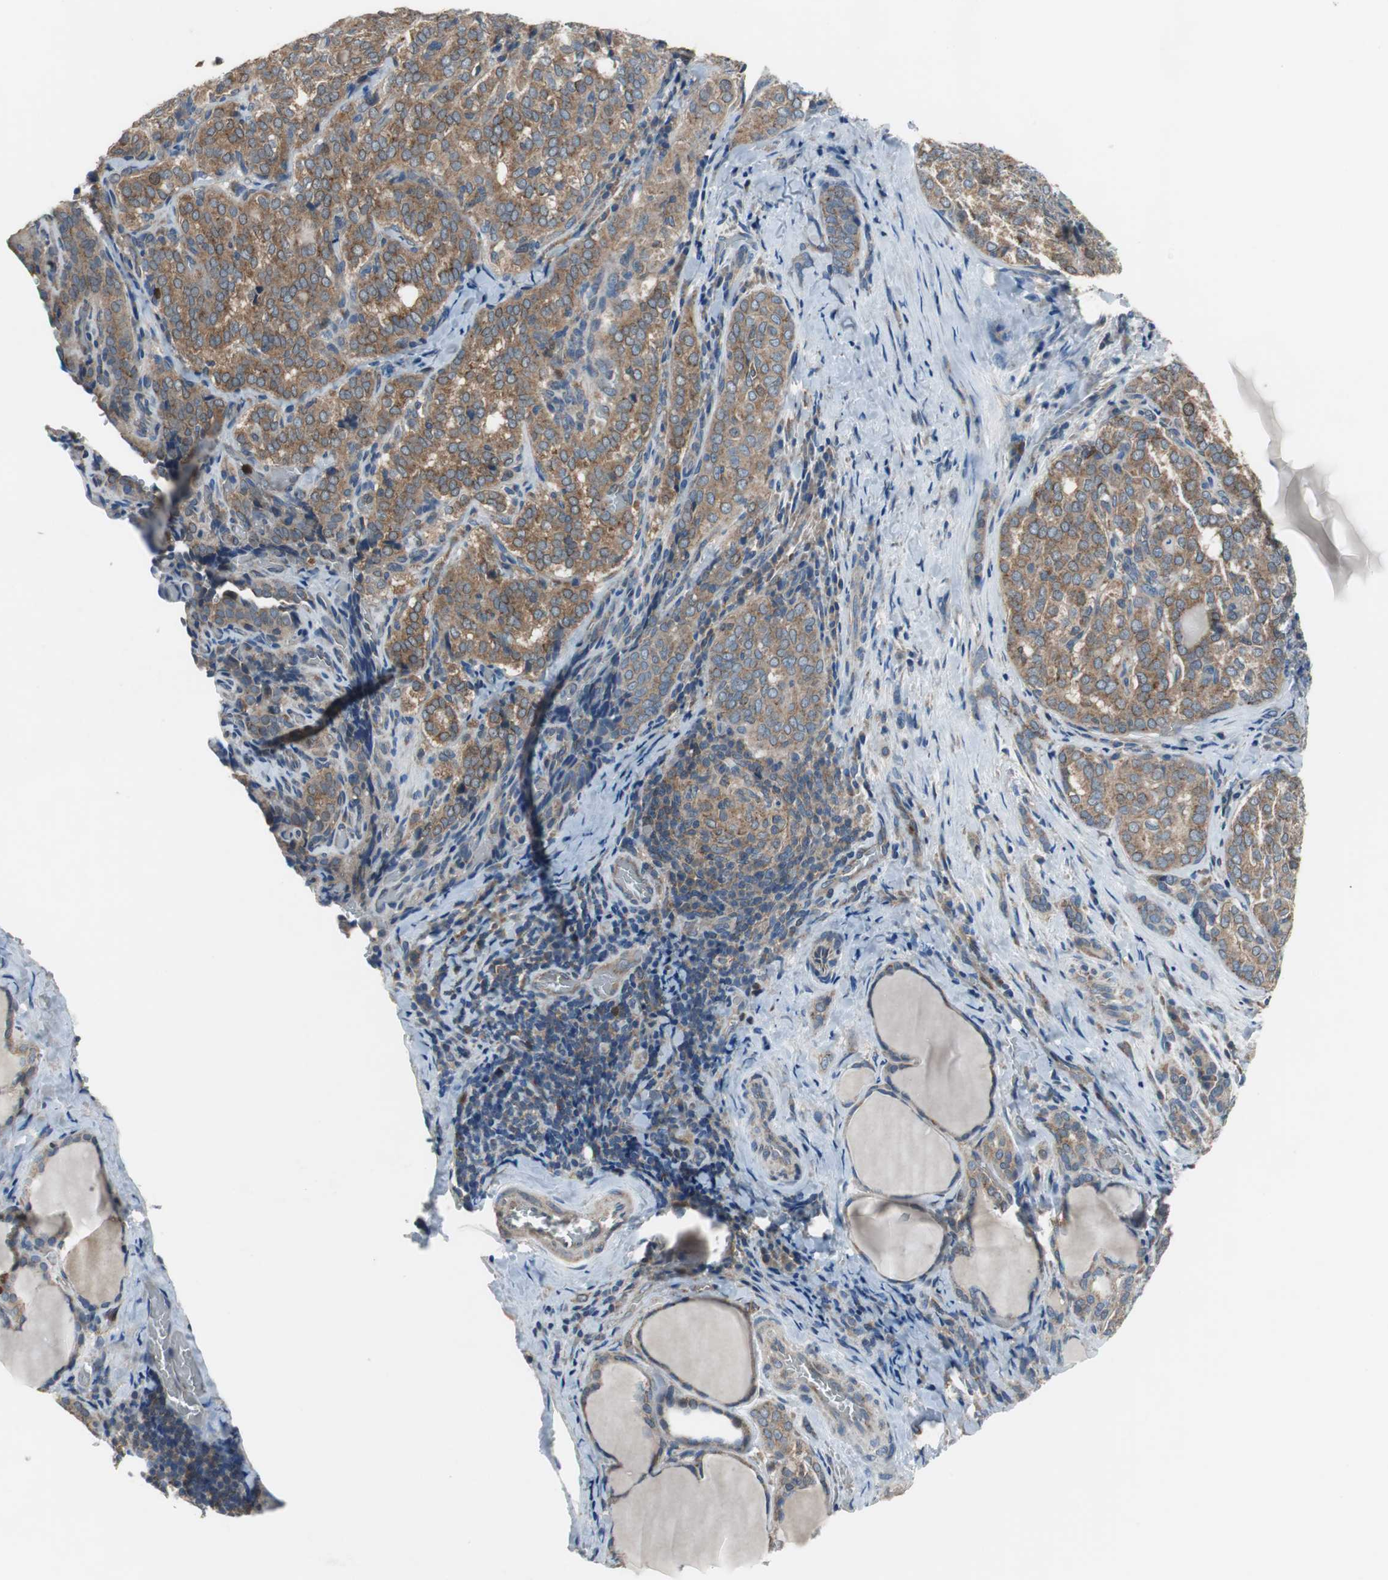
{"staining": {"intensity": "moderate", "quantity": ">75%", "location": "cytoplasmic/membranous"}, "tissue": "thyroid cancer", "cell_type": "Tumor cells", "image_type": "cancer", "snomed": [{"axis": "morphology", "description": "Papillary adenocarcinoma, NOS"}, {"axis": "topography", "description": "Thyroid gland"}], "caption": "Human thyroid cancer stained for a protein (brown) shows moderate cytoplasmic/membranous positive positivity in approximately >75% of tumor cells.", "gene": "PI4KB", "patient": {"sex": "female", "age": 30}}